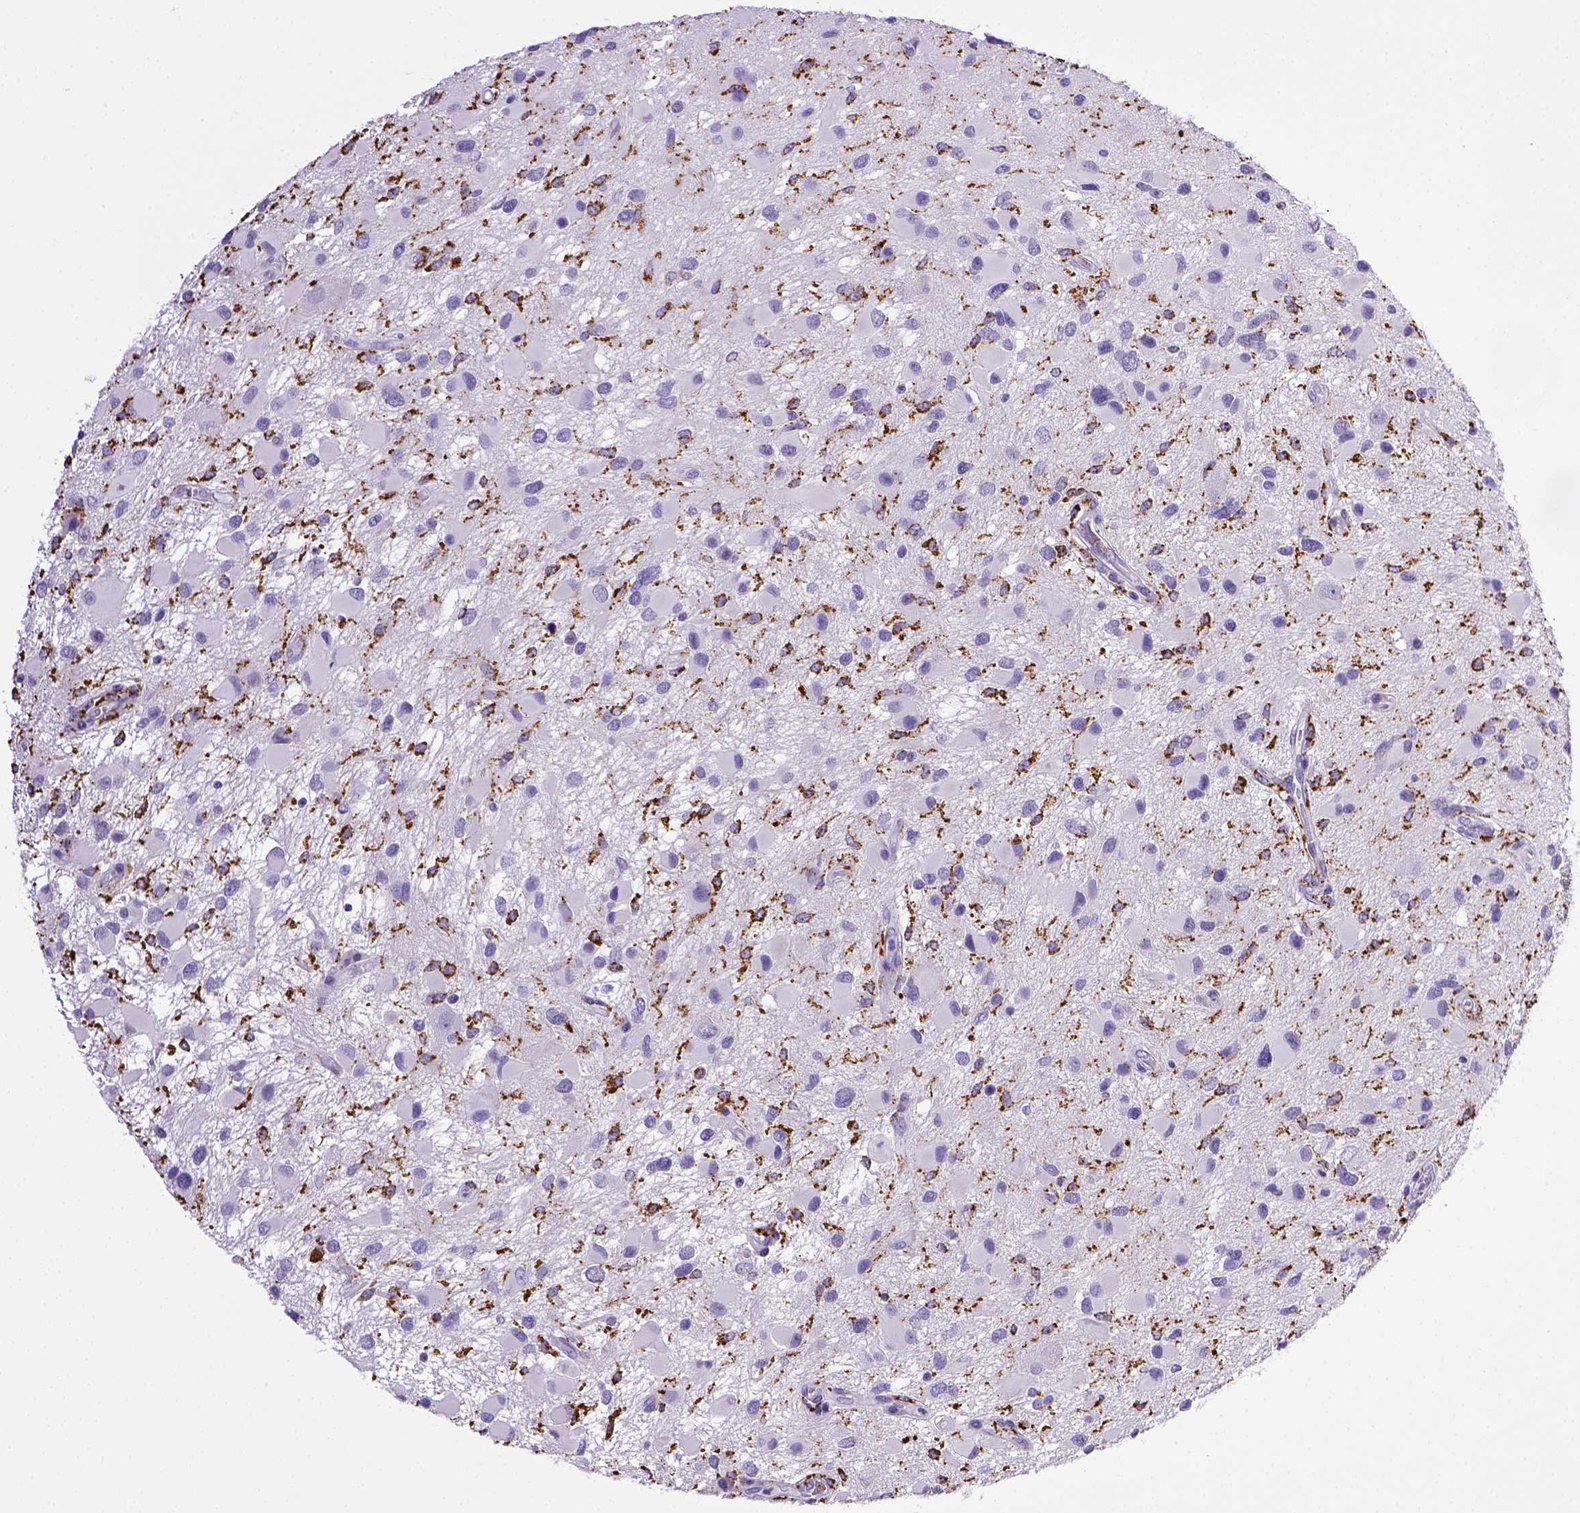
{"staining": {"intensity": "negative", "quantity": "none", "location": "none"}, "tissue": "glioma", "cell_type": "Tumor cells", "image_type": "cancer", "snomed": [{"axis": "morphology", "description": "Glioma, malignant, Low grade"}, {"axis": "topography", "description": "Brain"}], "caption": "Protein analysis of glioma reveals no significant staining in tumor cells.", "gene": "CD68", "patient": {"sex": "female", "age": 32}}